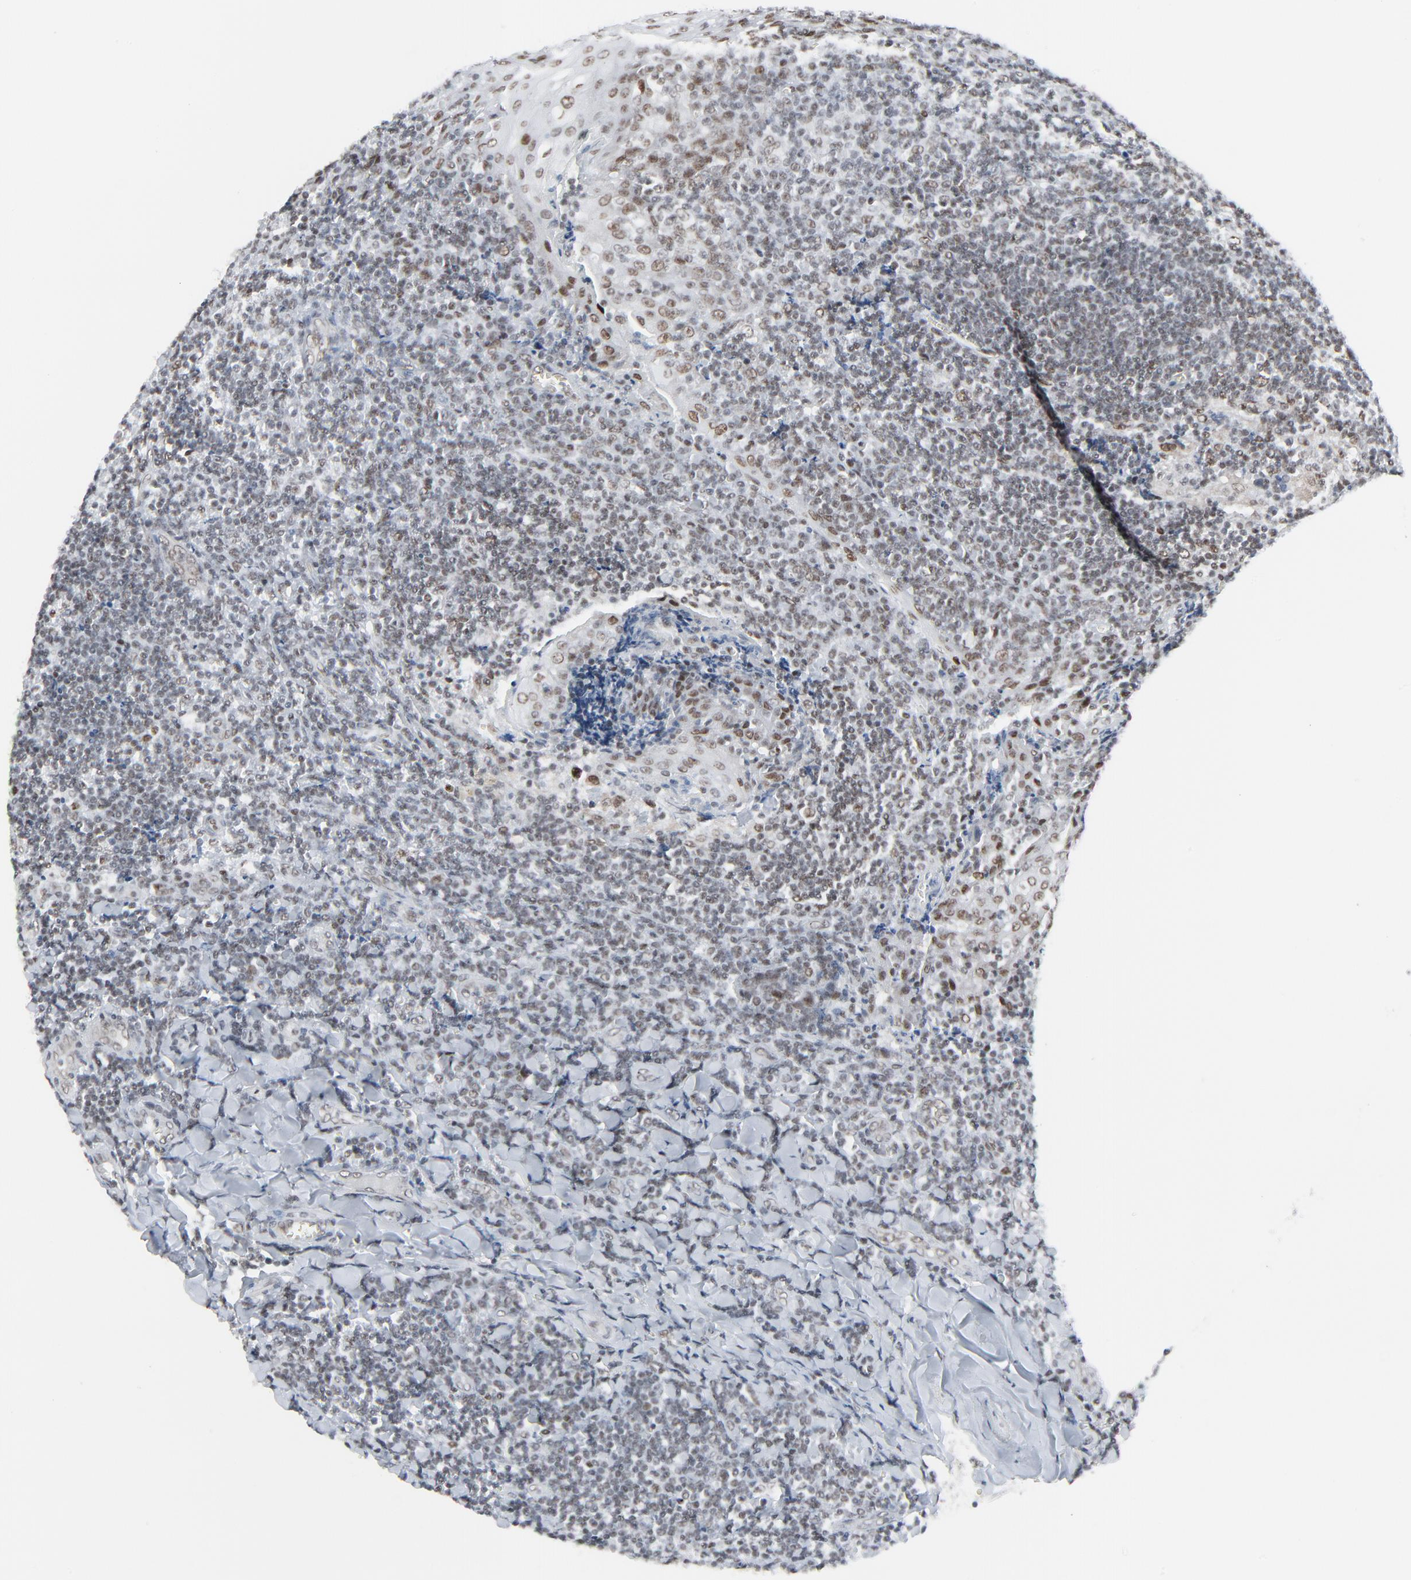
{"staining": {"intensity": "weak", "quantity": "25%-75%", "location": "nuclear"}, "tissue": "tonsil", "cell_type": "Germinal center cells", "image_type": "normal", "snomed": [{"axis": "morphology", "description": "Normal tissue, NOS"}, {"axis": "topography", "description": "Tonsil"}], "caption": "IHC (DAB (3,3'-diaminobenzidine)) staining of benign human tonsil shows weak nuclear protein expression in approximately 25%-75% of germinal center cells. Immunohistochemistry stains the protein of interest in brown and the nuclei are stained blue.", "gene": "FBXO28", "patient": {"sex": "male", "age": 20}}